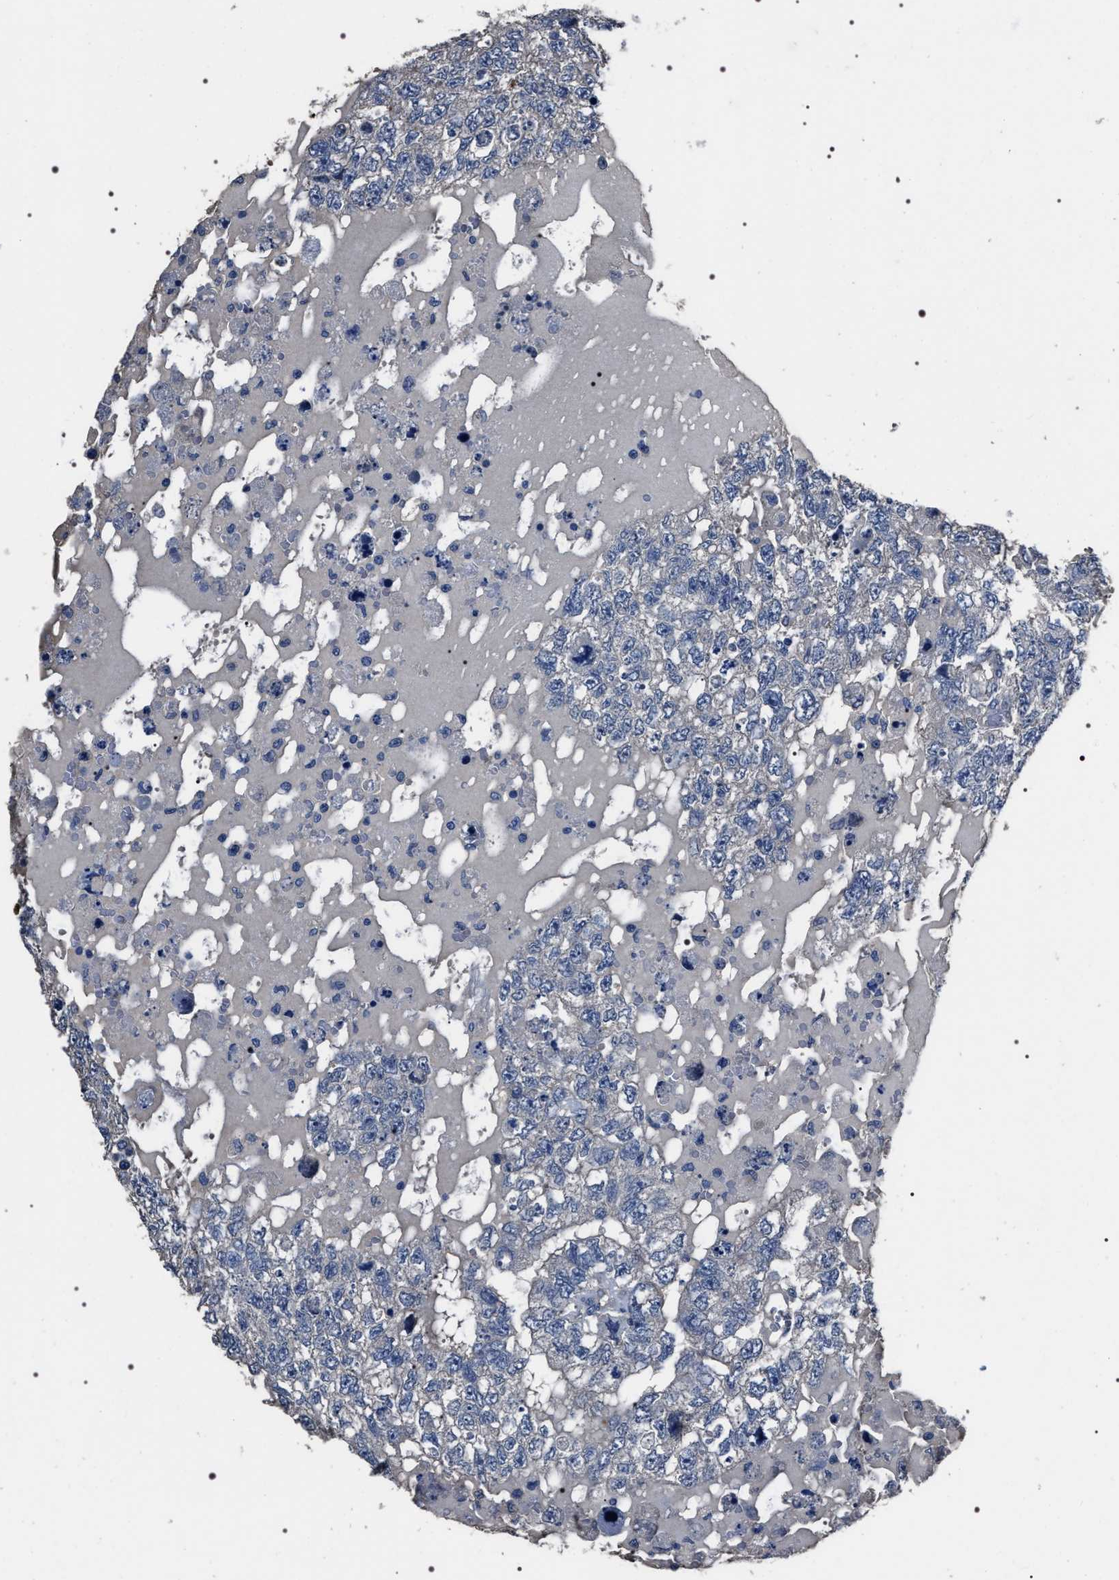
{"staining": {"intensity": "negative", "quantity": "none", "location": "none"}, "tissue": "testis cancer", "cell_type": "Tumor cells", "image_type": "cancer", "snomed": [{"axis": "morphology", "description": "Carcinoma, Embryonal, NOS"}, {"axis": "topography", "description": "Testis"}], "caption": "This is a image of IHC staining of embryonal carcinoma (testis), which shows no staining in tumor cells.", "gene": "TRIM54", "patient": {"sex": "male", "age": 36}}